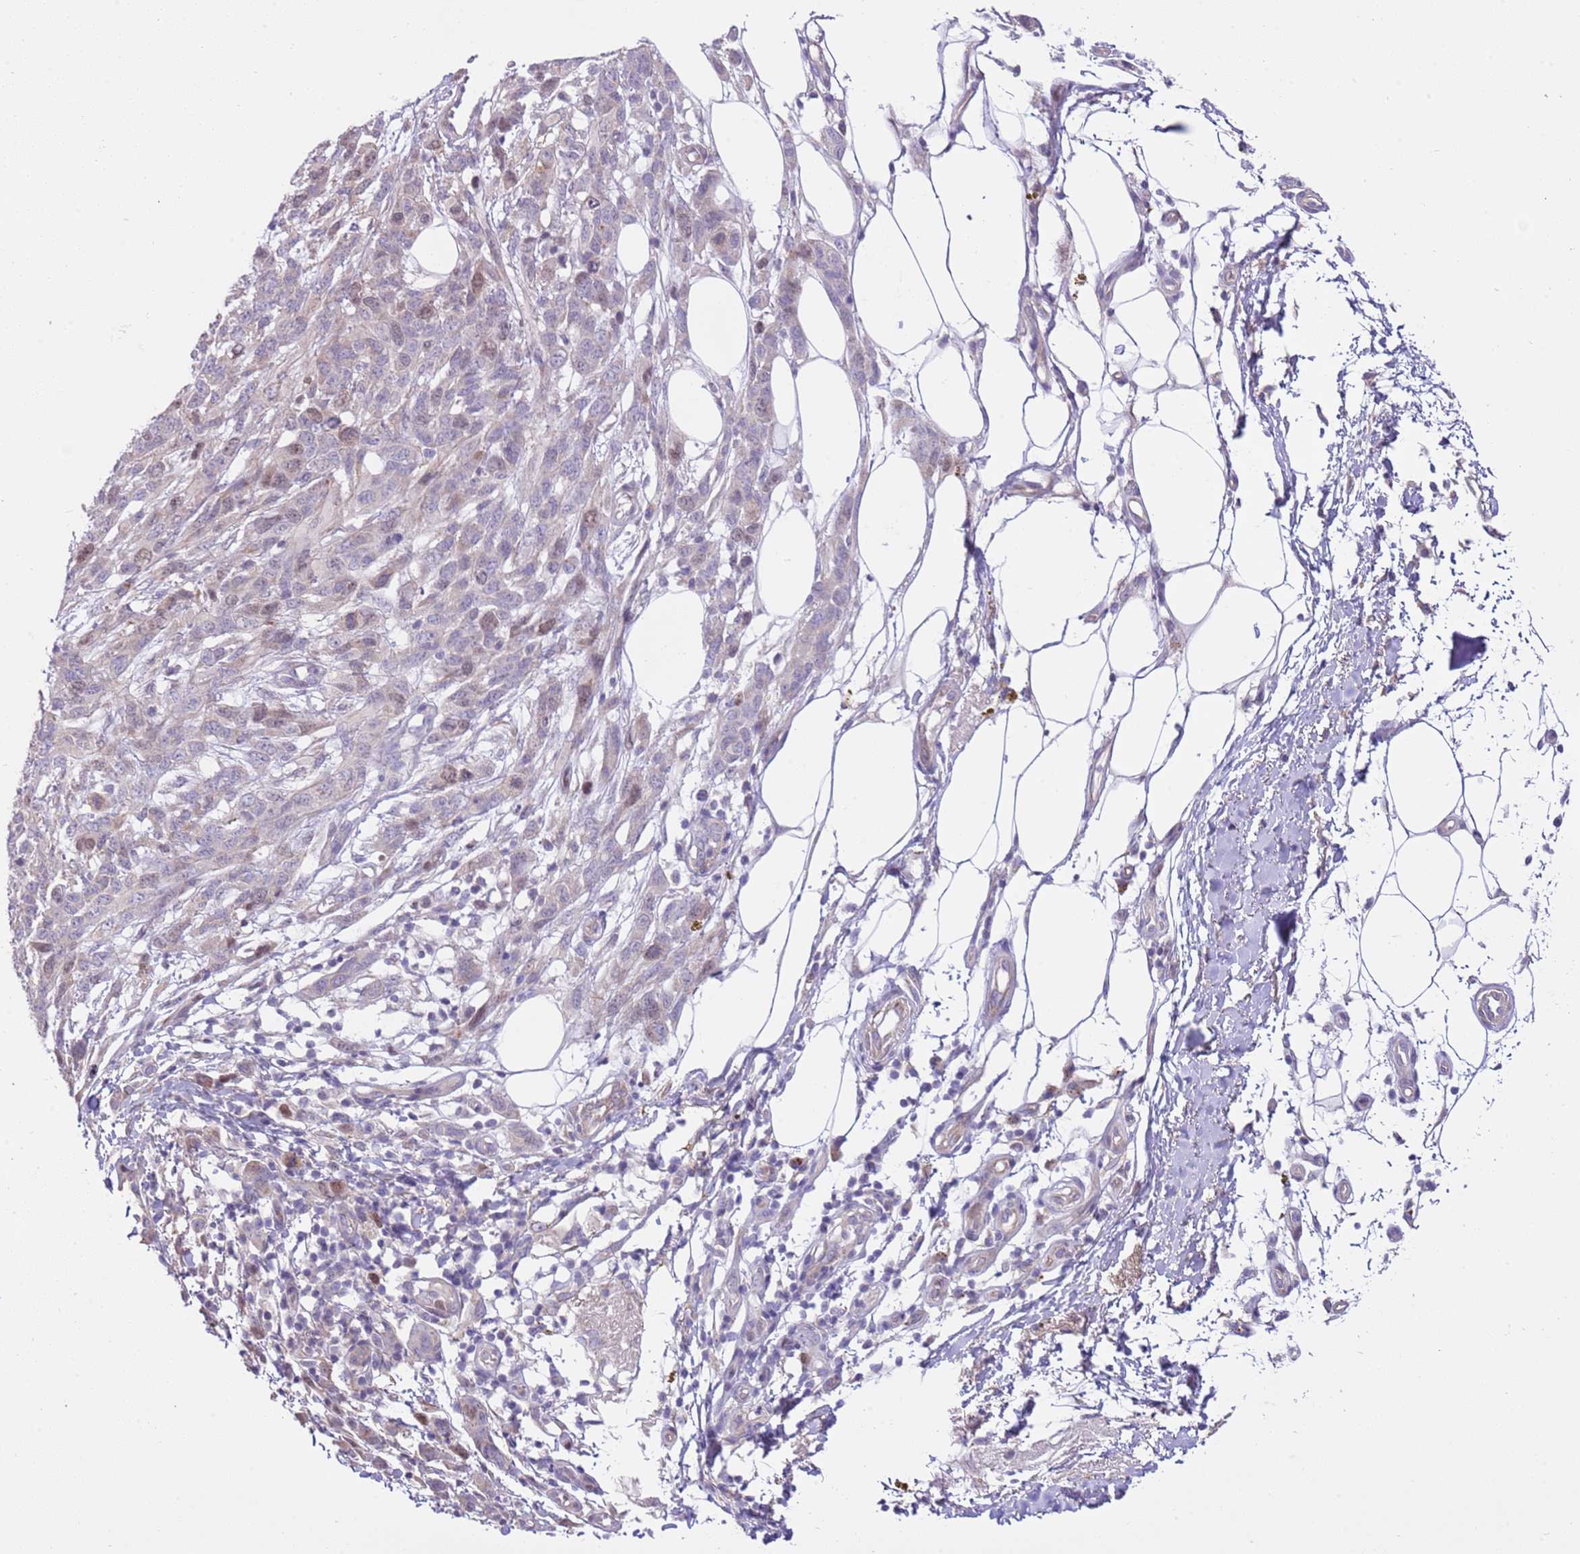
{"staining": {"intensity": "moderate", "quantity": "<25%", "location": "nuclear"}, "tissue": "melanoma", "cell_type": "Tumor cells", "image_type": "cancer", "snomed": [{"axis": "morphology", "description": "Normal morphology"}, {"axis": "morphology", "description": "Malignant melanoma, NOS"}, {"axis": "topography", "description": "Skin"}], "caption": "Immunohistochemistry of human melanoma displays low levels of moderate nuclear positivity in about <25% of tumor cells.", "gene": "FBRSL1", "patient": {"sex": "female", "age": 72}}